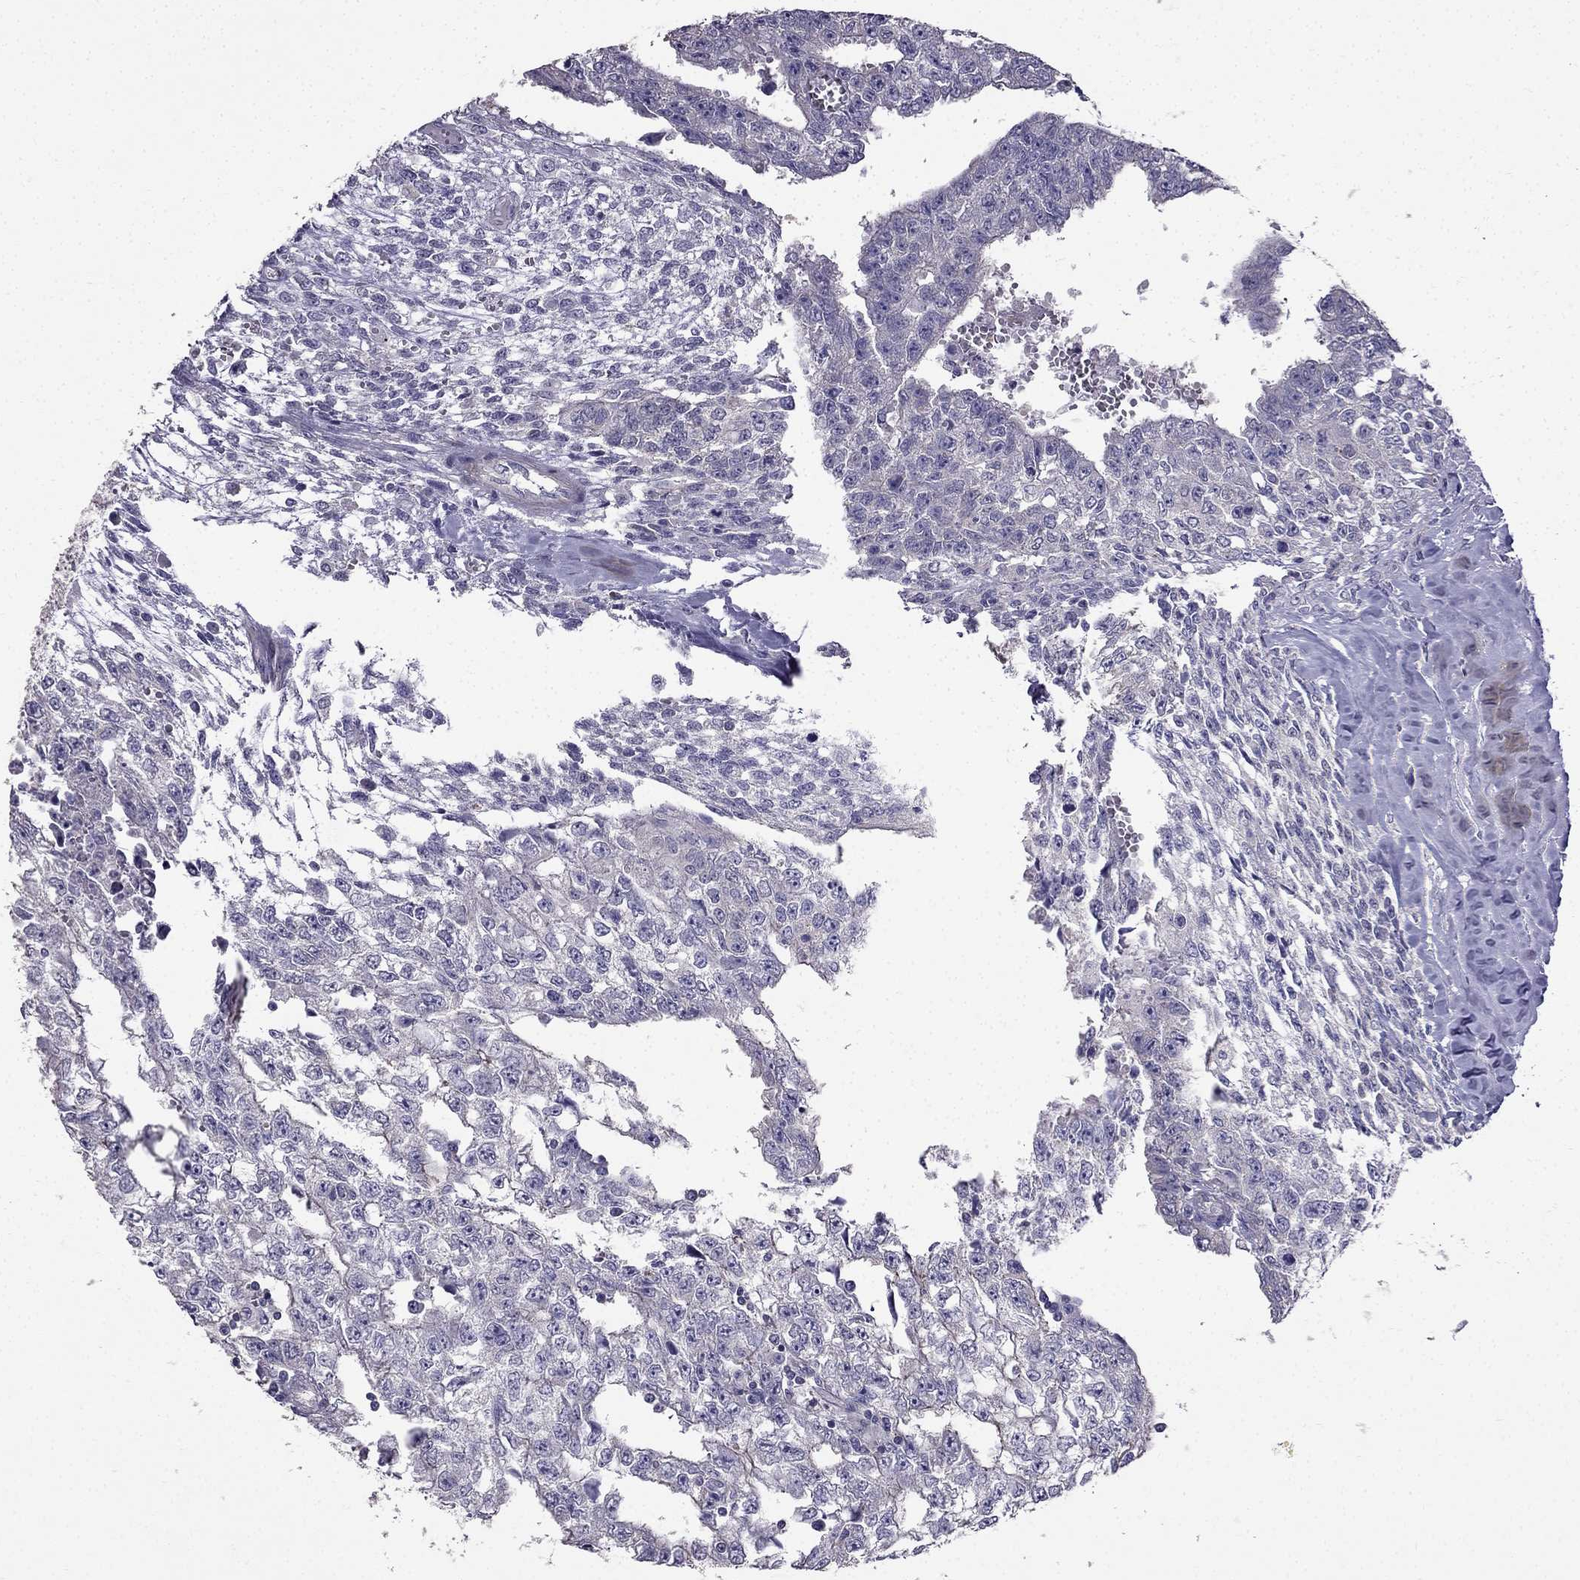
{"staining": {"intensity": "negative", "quantity": "none", "location": "none"}, "tissue": "testis cancer", "cell_type": "Tumor cells", "image_type": "cancer", "snomed": [{"axis": "morphology", "description": "Carcinoma, Embryonal, NOS"}, {"axis": "morphology", "description": "Teratoma, malignant, NOS"}, {"axis": "topography", "description": "Testis"}], "caption": "Histopathology image shows no significant protein staining in tumor cells of testis cancer.", "gene": "AS3MT", "patient": {"sex": "male", "age": 24}}